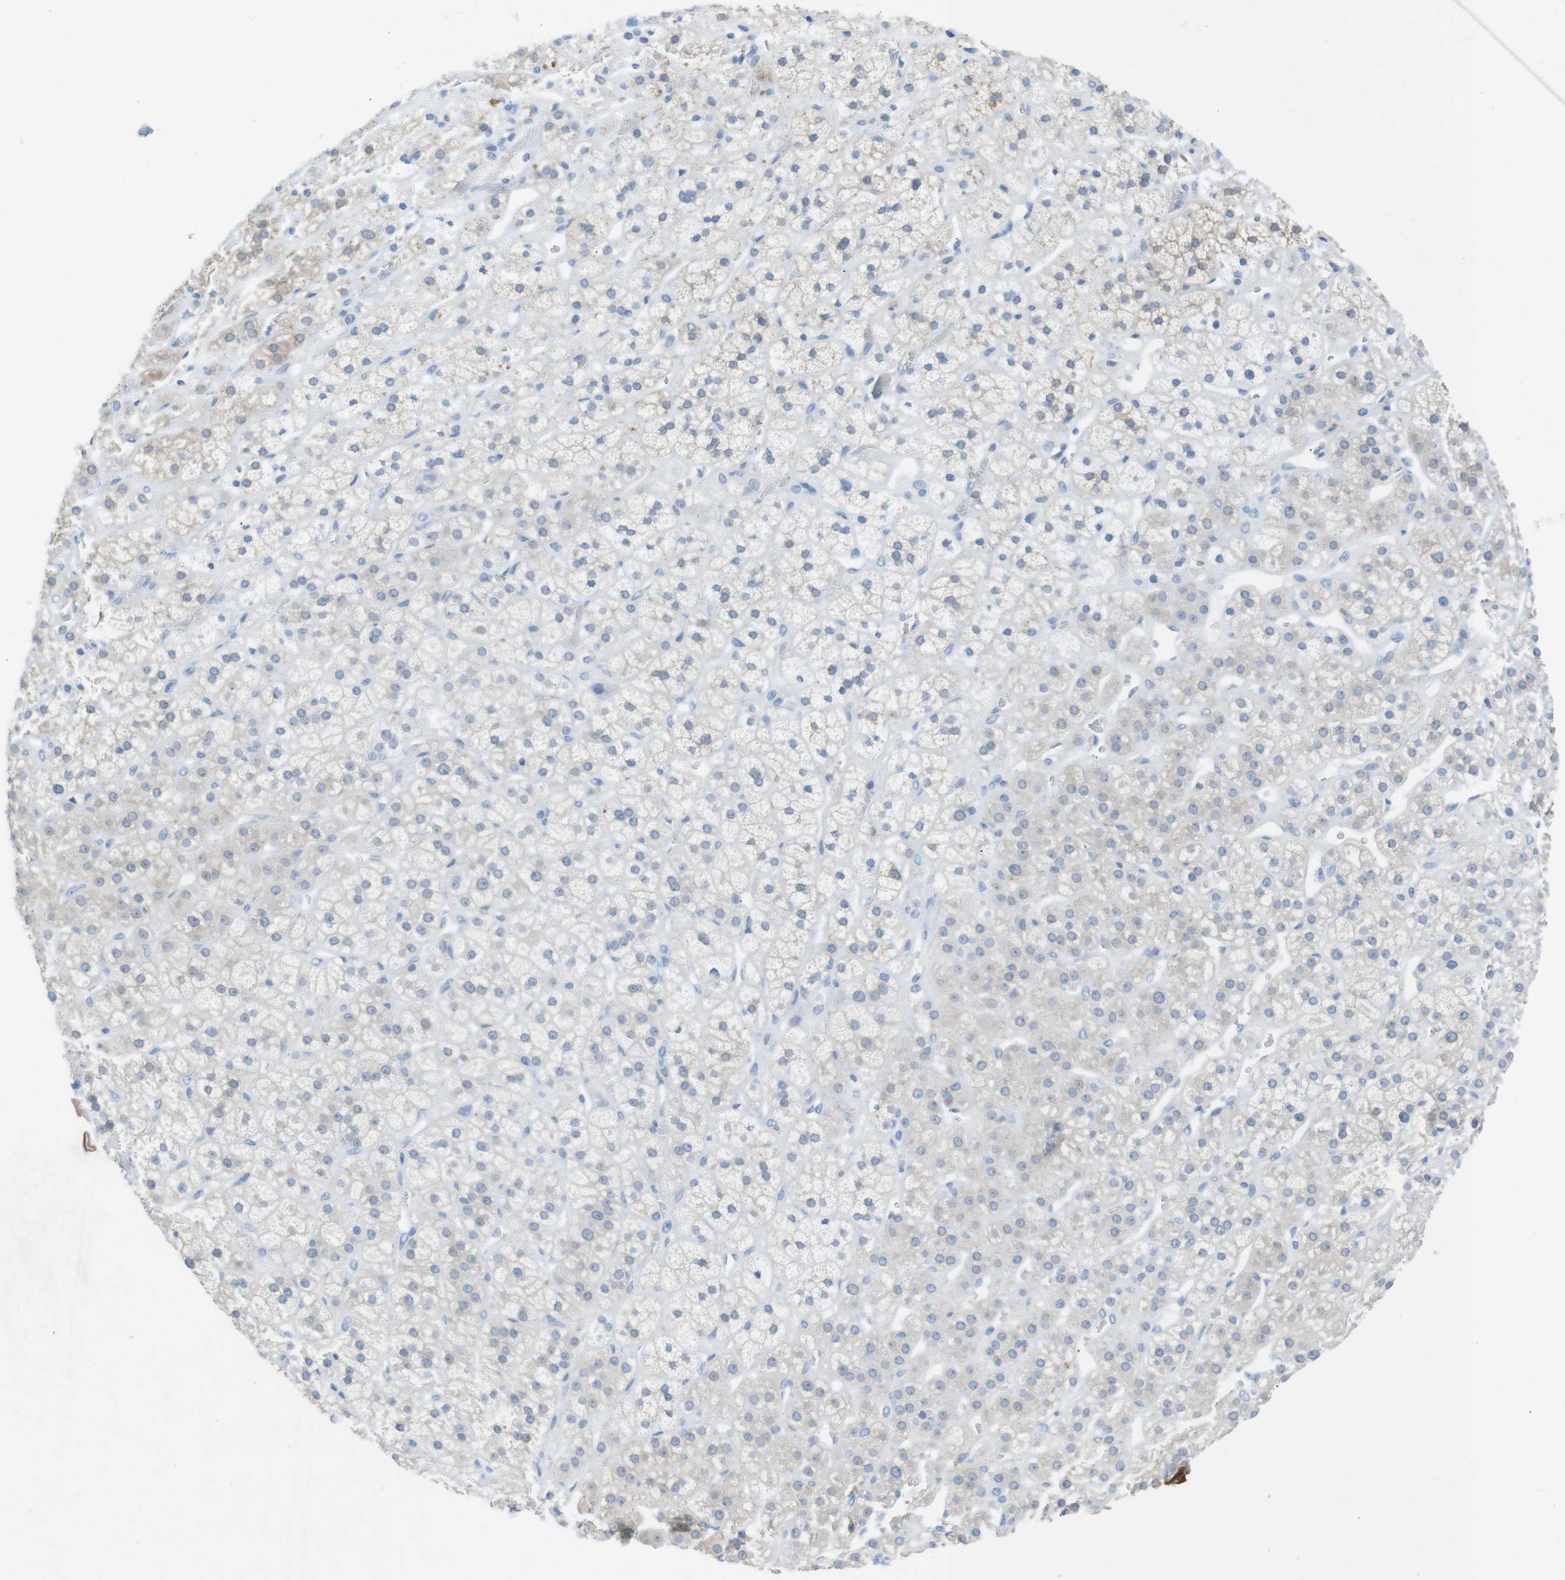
{"staining": {"intensity": "moderate", "quantity": "<25%", "location": "cytoplasmic/membranous"}, "tissue": "adrenal gland", "cell_type": "Glandular cells", "image_type": "normal", "snomed": [{"axis": "morphology", "description": "Normal tissue, NOS"}, {"axis": "topography", "description": "Adrenal gland"}], "caption": "Immunohistochemistry of unremarkable adrenal gland exhibits low levels of moderate cytoplasmic/membranous staining in approximately <25% of glandular cells. The staining was performed using DAB to visualize the protein expression in brown, while the nuclei were stained in blue with hematoxylin (Magnification: 20x).", "gene": "SALL4", "patient": {"sex": "male", "age": 56}}